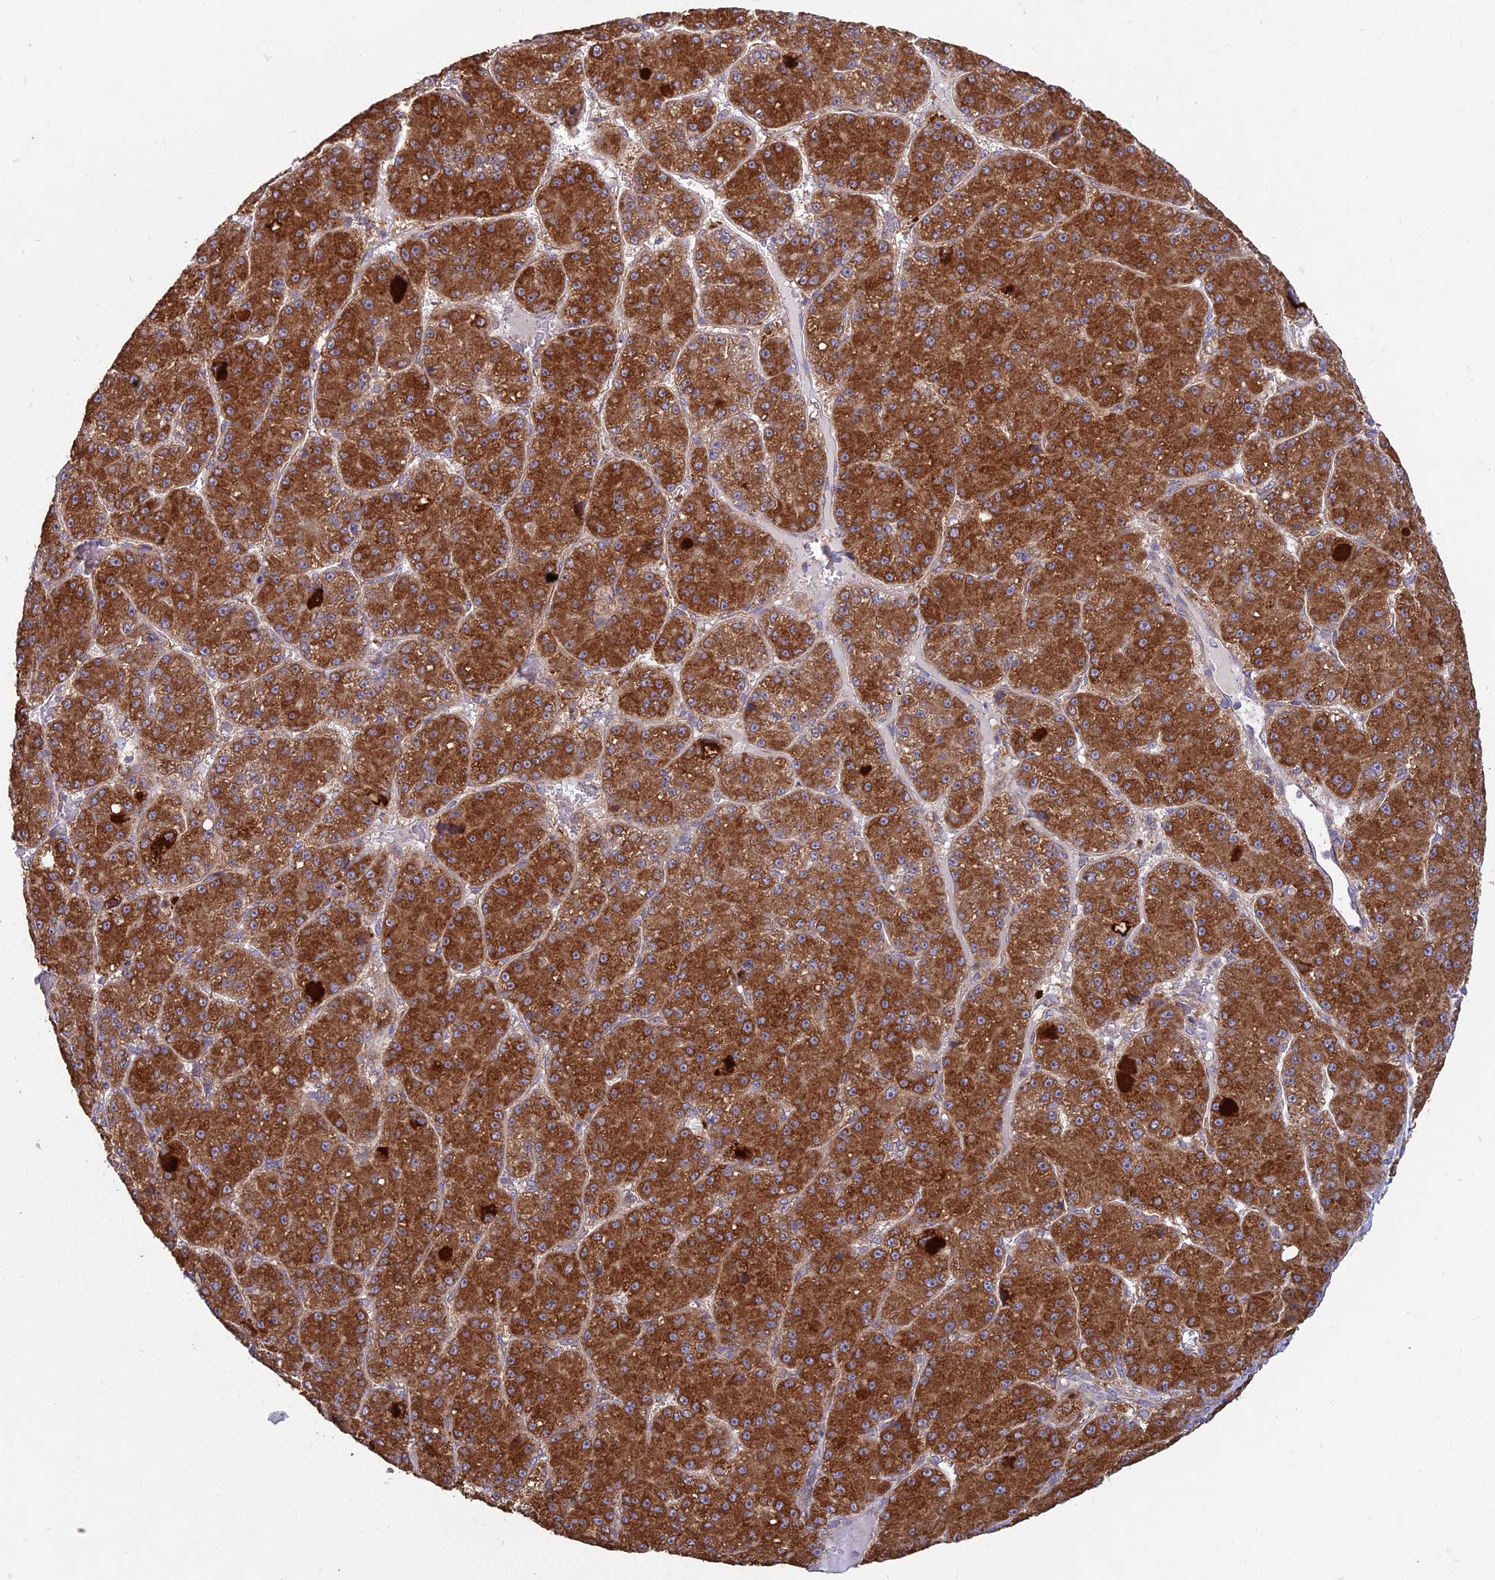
{"staining": {"intensity": "strong", "quantity": ">75%", "location": "cytoplasmic/membranous"}, "tissue": "liver cancer", "cell_type": "Tumor cells", "image_type": "cancer", "snomed": [{"axis": "morphology", "description": "Carcinoma, Hepatocellular, NOS"}, {"axis": "topography", "description": "Liver"}], "caption": "Immunohistochemistry (DAB) staining of human hepatocellular carcinoma (liver) shows strong cytoplasmic/membranous protein staining in approximately >75% of tumor cells.", "gene": "NXNL2", "patient": {"sex": "male", "age": 67}}